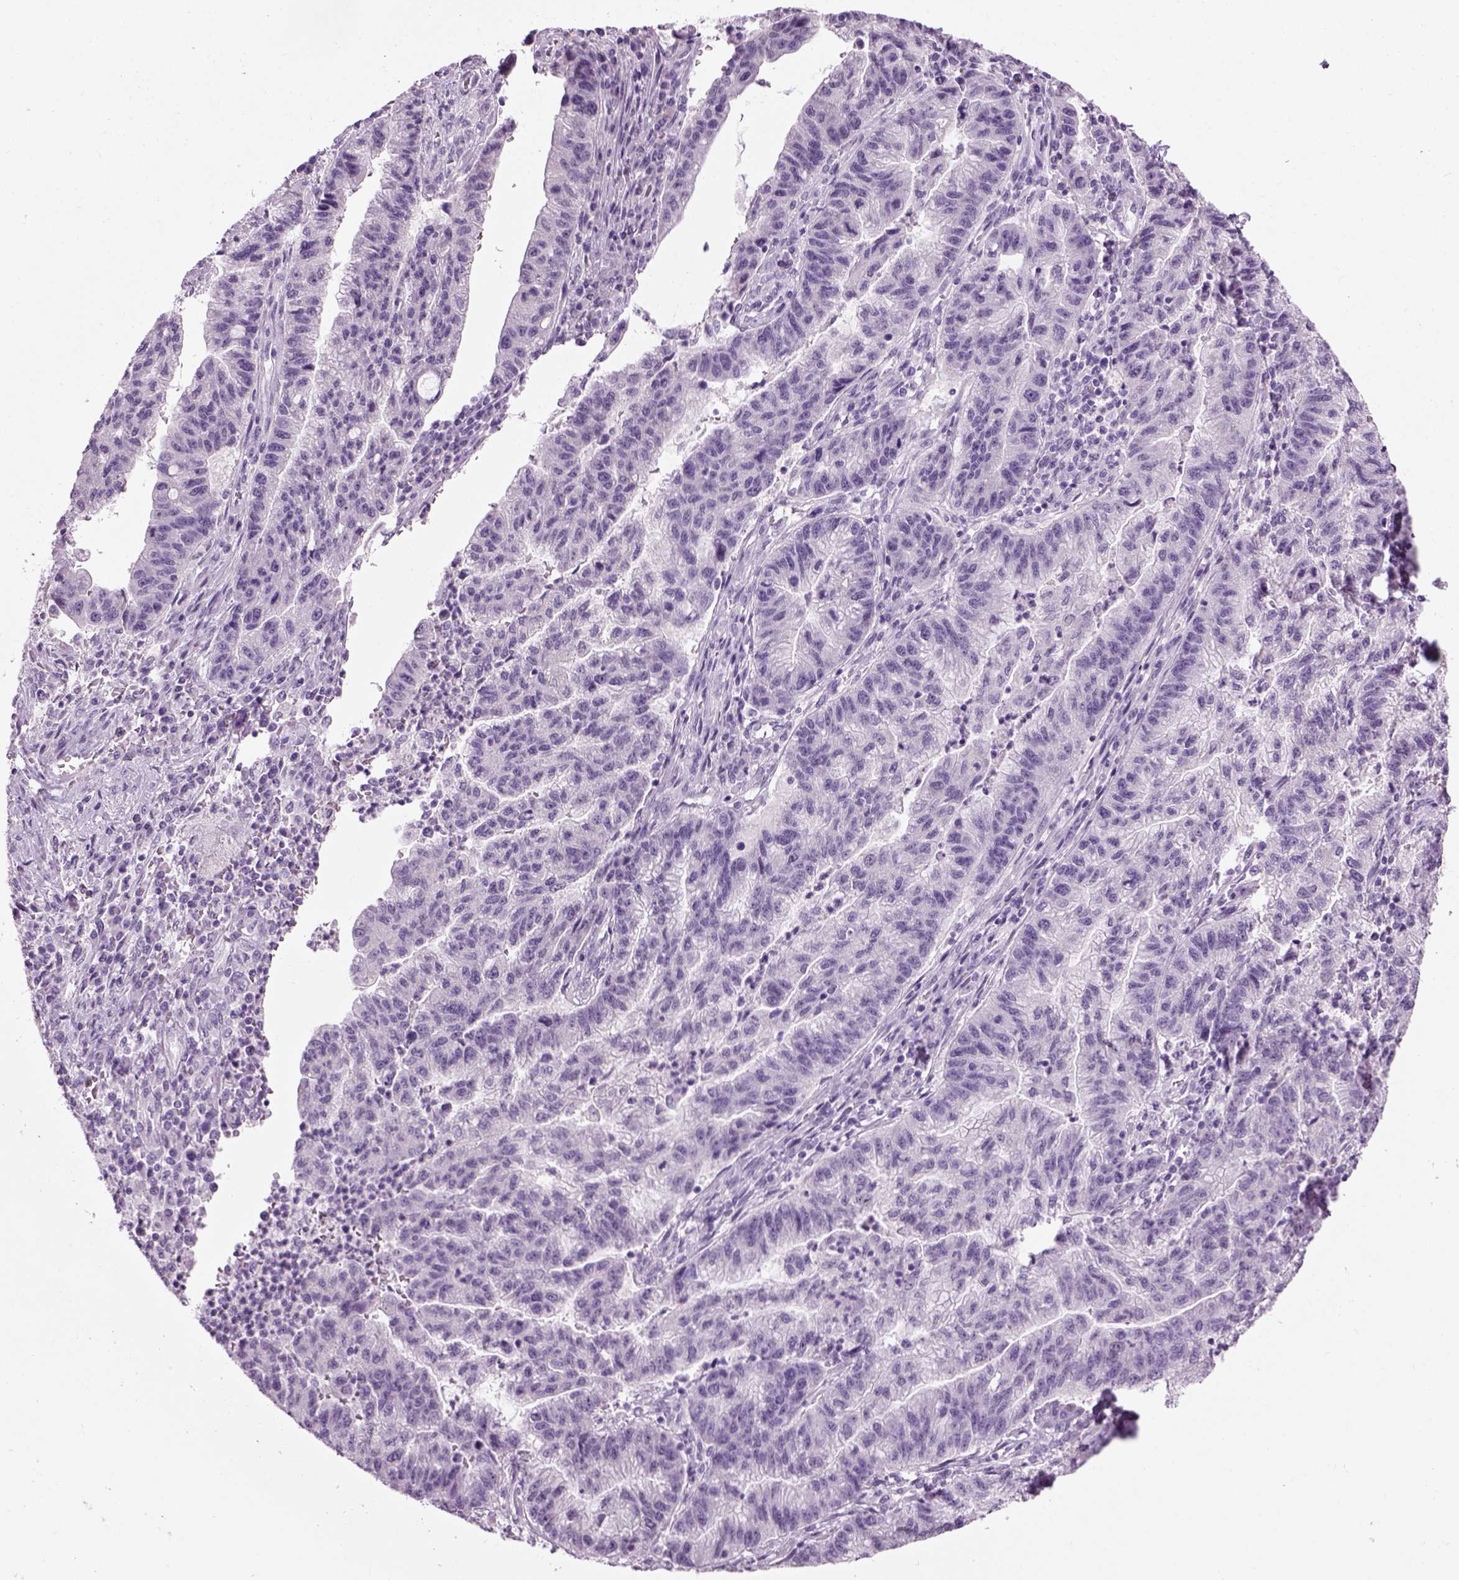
{"staining": {"intensity": "negative", "quantity": "none", "location": "none"}, "tissue": "stomach cancer", "cell_type": "Tumor cells", "image_type": "cancer", "snomed": [{"axis": "morphology", "description": "Adenocarcinoma, NOS"}, {"axis": "topography", "description": "Stomach"}], "caption": "DAB (3,3'-diaminobenzidine) immunohistochemical staining of stomach cancer shows no significant expression in tumor cells. (DAB immunohistochemistry (IHC), high magnification).", "gene": "GABRB2", "patient": {"sex": "male", "age": 83}}